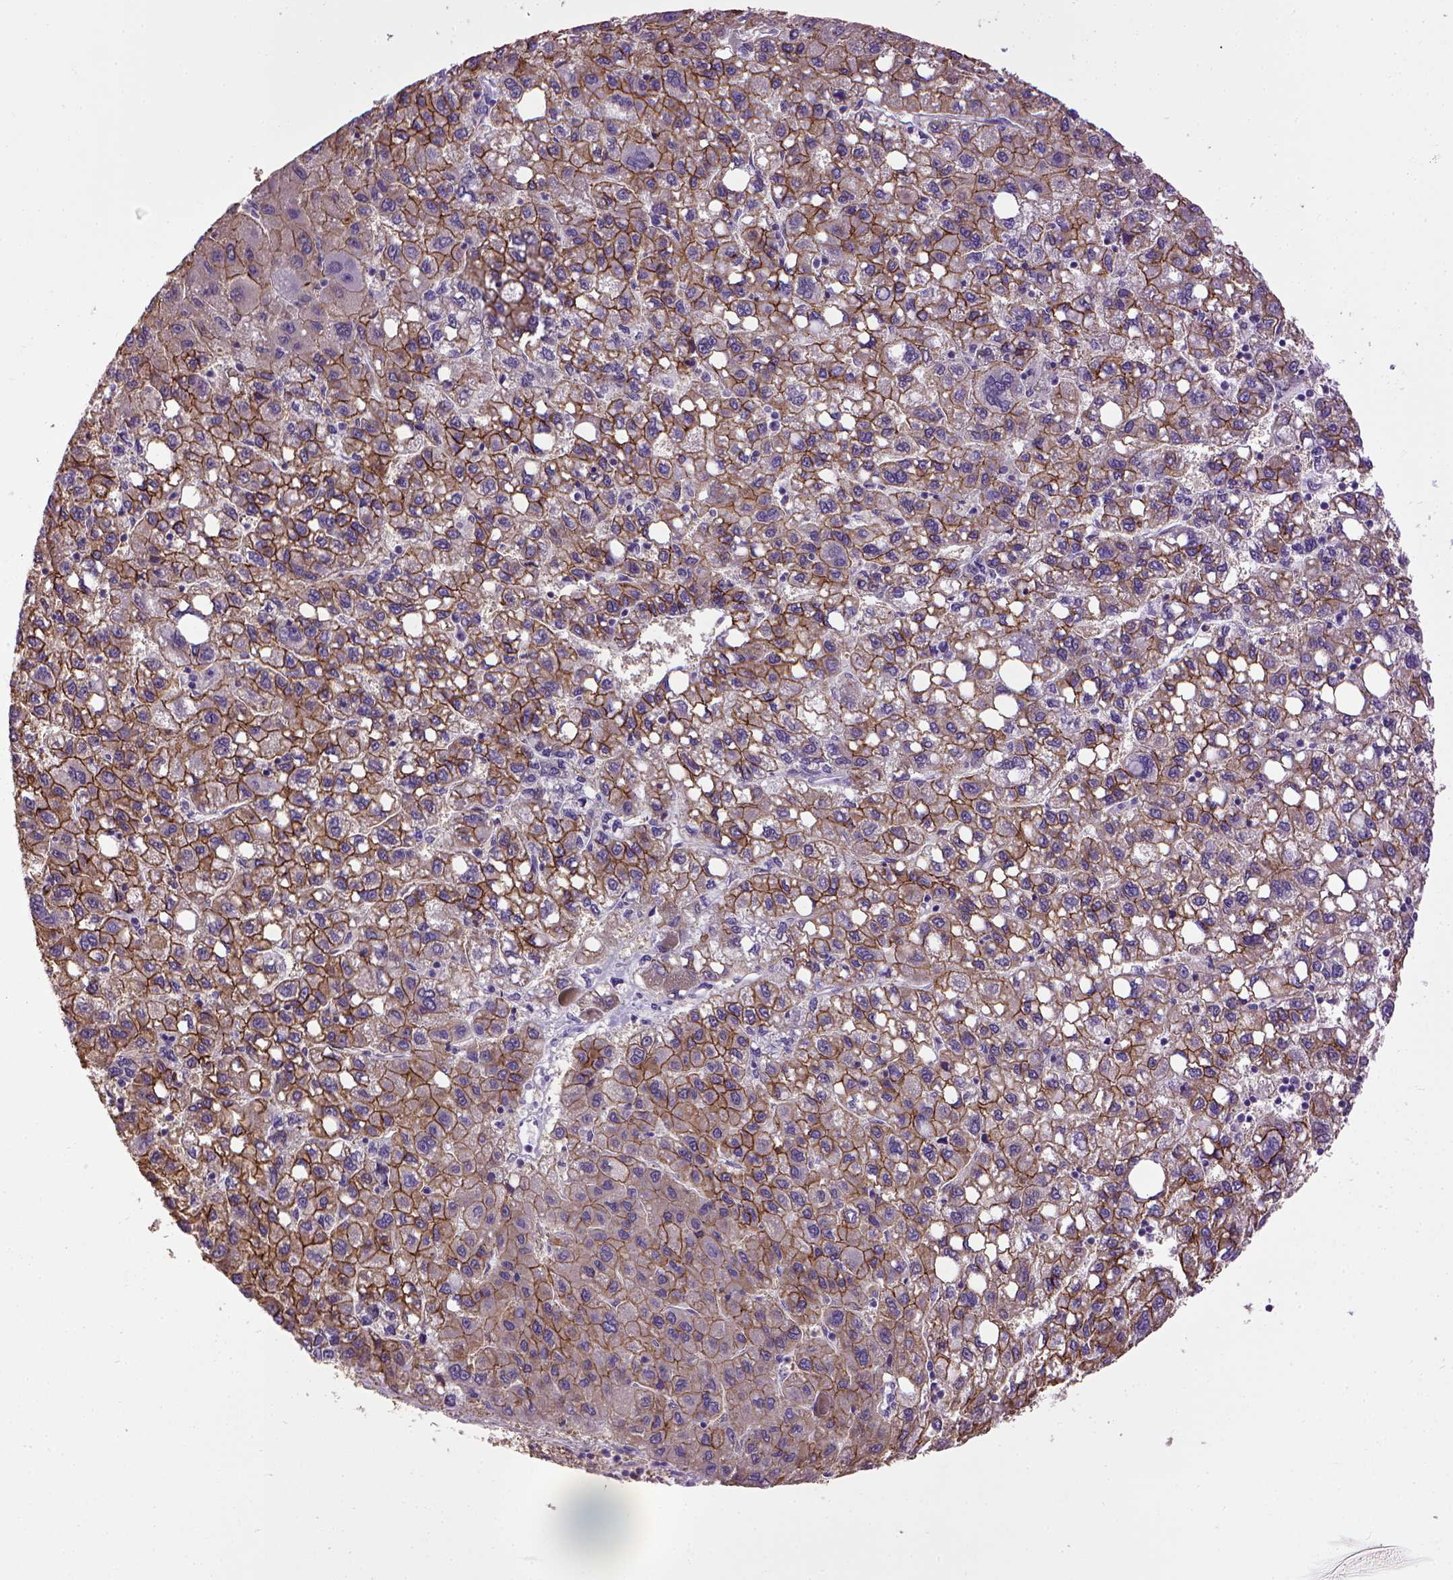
{"staining": {"intensity": "strong", "quantity": ">75%", "location": "cytoplasmic/membranous"}, "tissue": "liver cancer", "cell_type": "Tumor cells", "image_type": "cancer", "snomed": [{"axis": "morphology", "description": "Carcinoma, Hepatocellular, NOS"}, {"axis": "topography", "description": "Liver"}], "caption": "This is an image of IHC staining of liver hepatocellular carcinoma, which shows strong staining in the cytoplasmic/membranous of tumor cells.", "gene": "CDH1", "patient": {"sex": "female", "age": 82}}